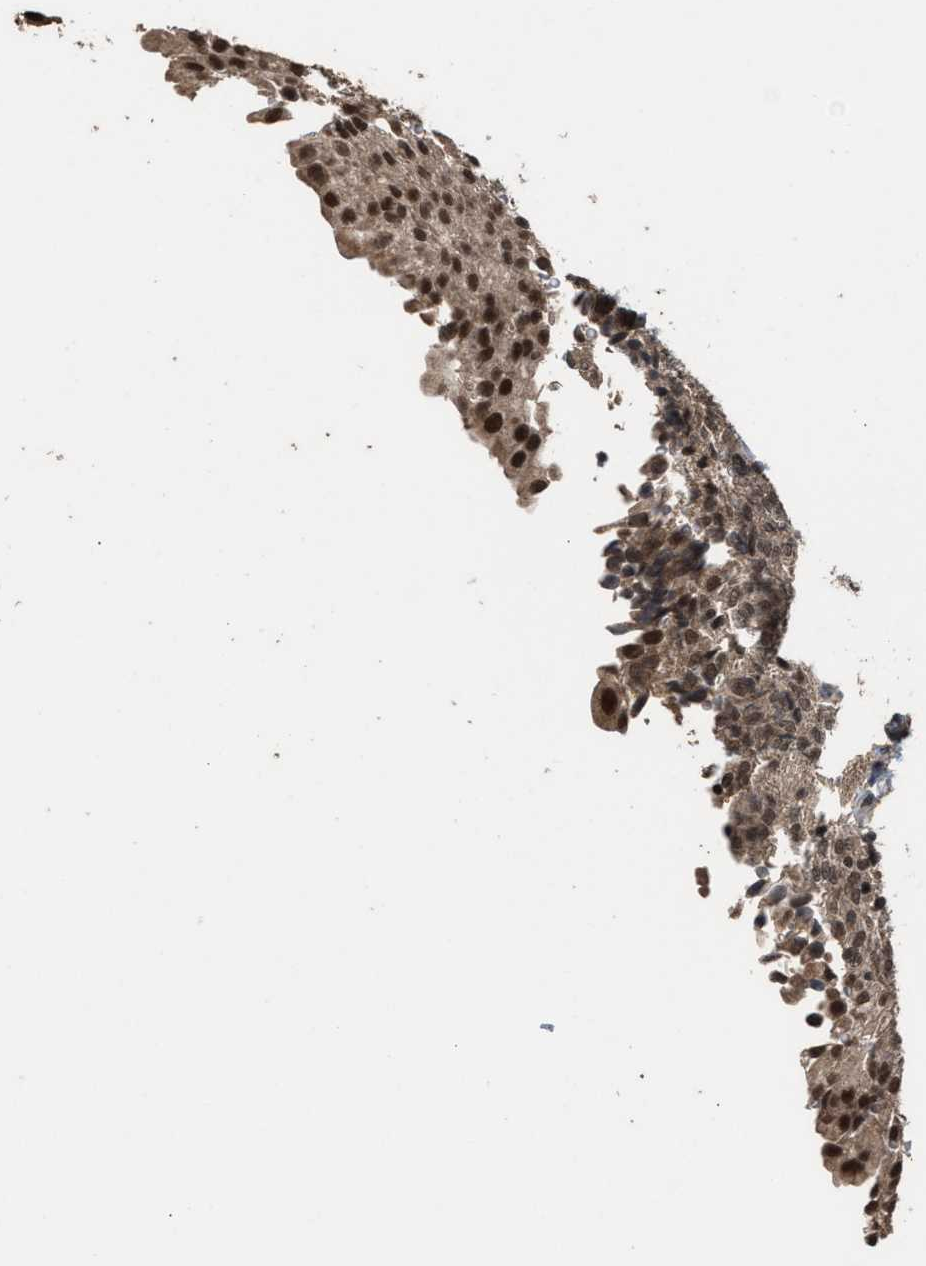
{"staining": {"intensity": "strong", "quantity": ">75%", "location": "cytoplasmic/membranous,nuclear"}, "tissue": "urinary bladder", "cell_type": "Urothelial cells", "image_type": "normal", "snomed": [{"axis": "morphology", "description": "Urothelial carcinoma, High grade"}, {"axis": "topography", "description": "Urinary bladder"}], "caption": "Urinary bladder stained with immunohistochemistry displays strong cytoplasmic/membranous,nuclear expression in approximately >75% of urothelial cells. The protein is shown in brown color, while the nuclei are stained blue.", "gene": "C9orf78", "patient": {"sex": "male", "age": 46}}